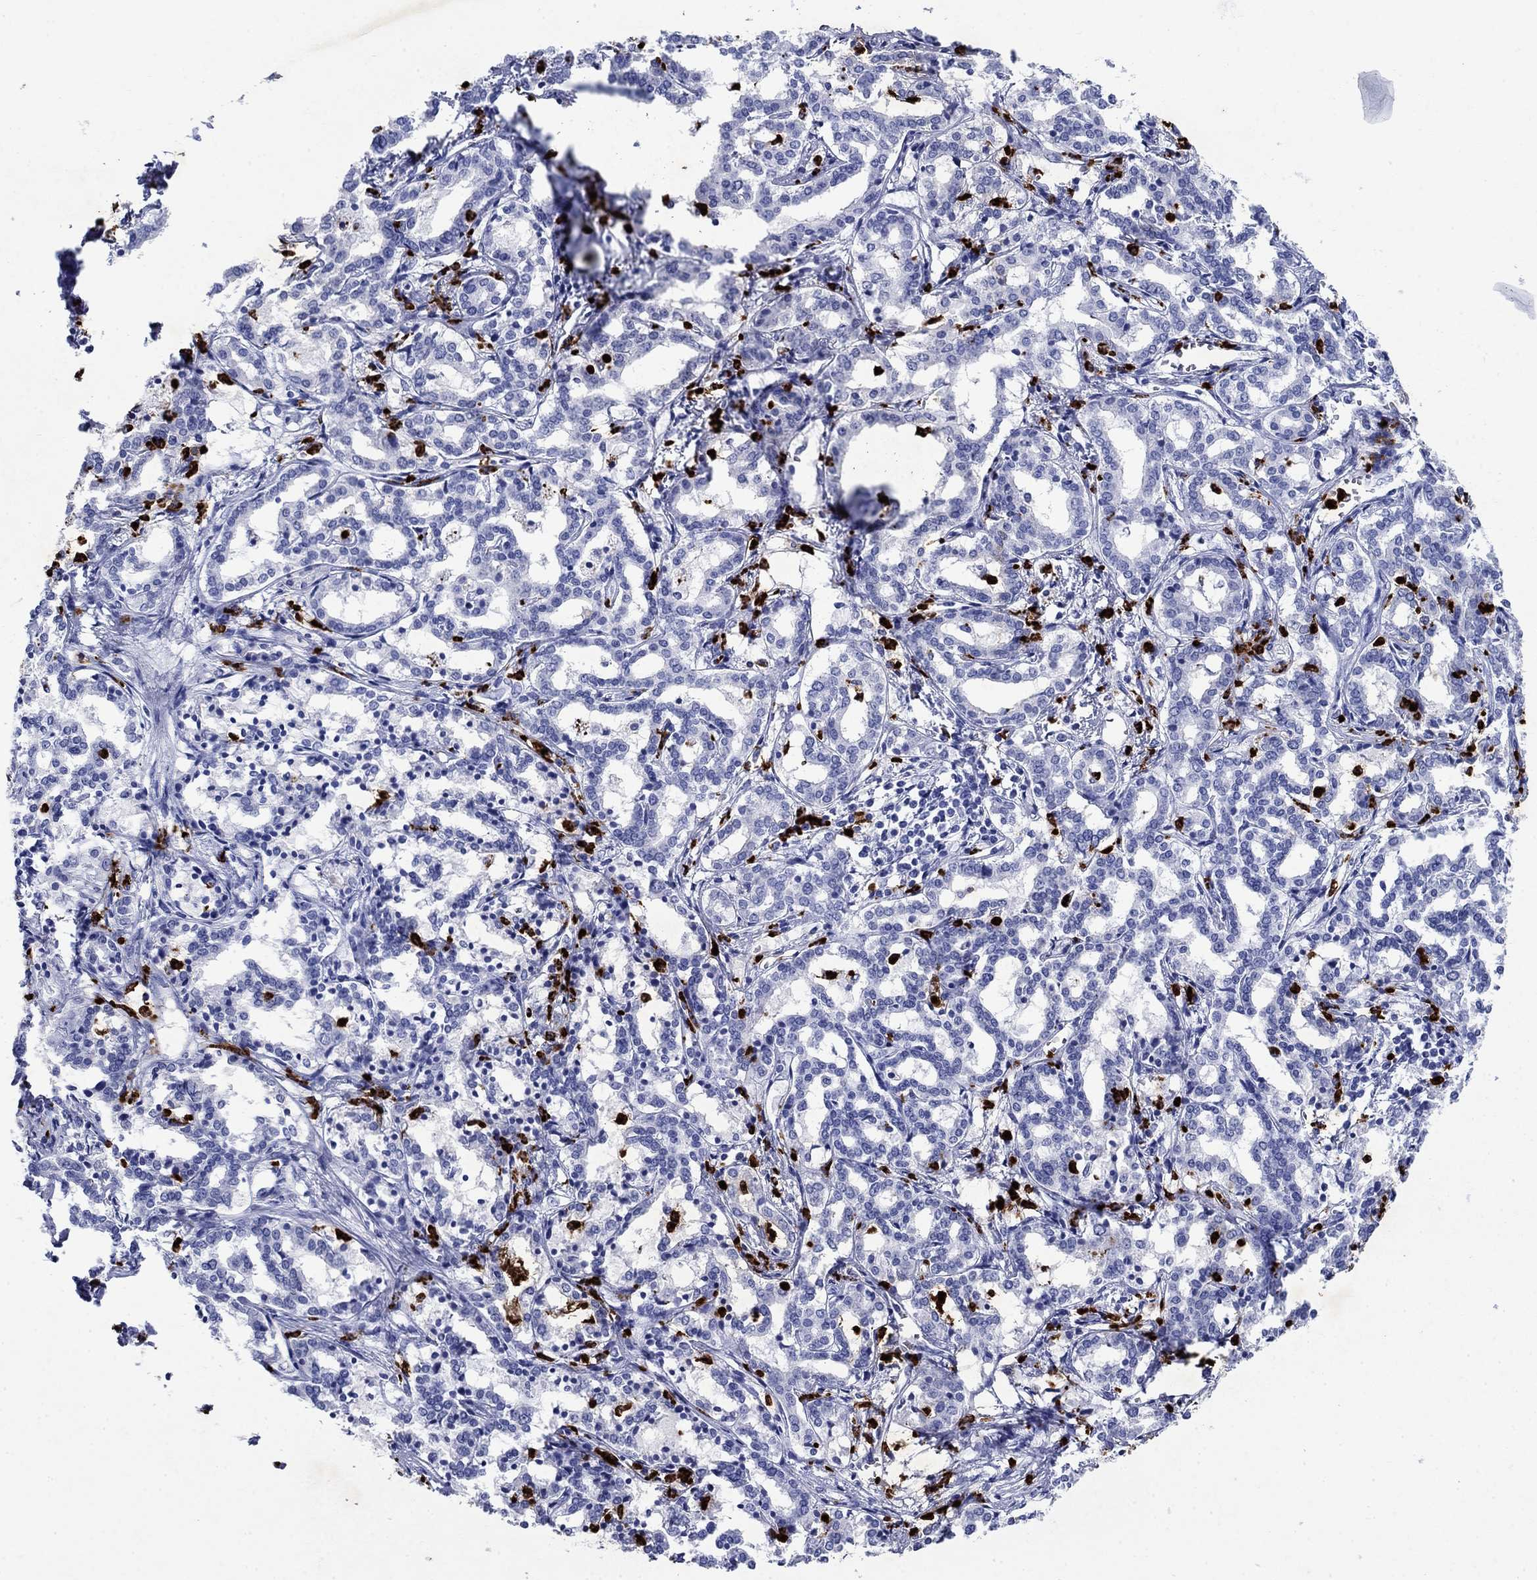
{"staining": {"intensity": "negative", "quantity": "none", "location": "none"}, "tissue": "liver cancer", "cell_type": "Tumor cells", "image_type": "cancer", "snomed": [{"axis": "morphology", "description": "Cholangiocarcinoma"}, {"axis": "topography", "description": "Liver"}], "caption": "IHC image of neoplastic tissue: liver cancer stained with DAB shows no significant protein expression in tumor cells.", "gene": "AZU1", "patient": {"sex": "female", "age": 47}}